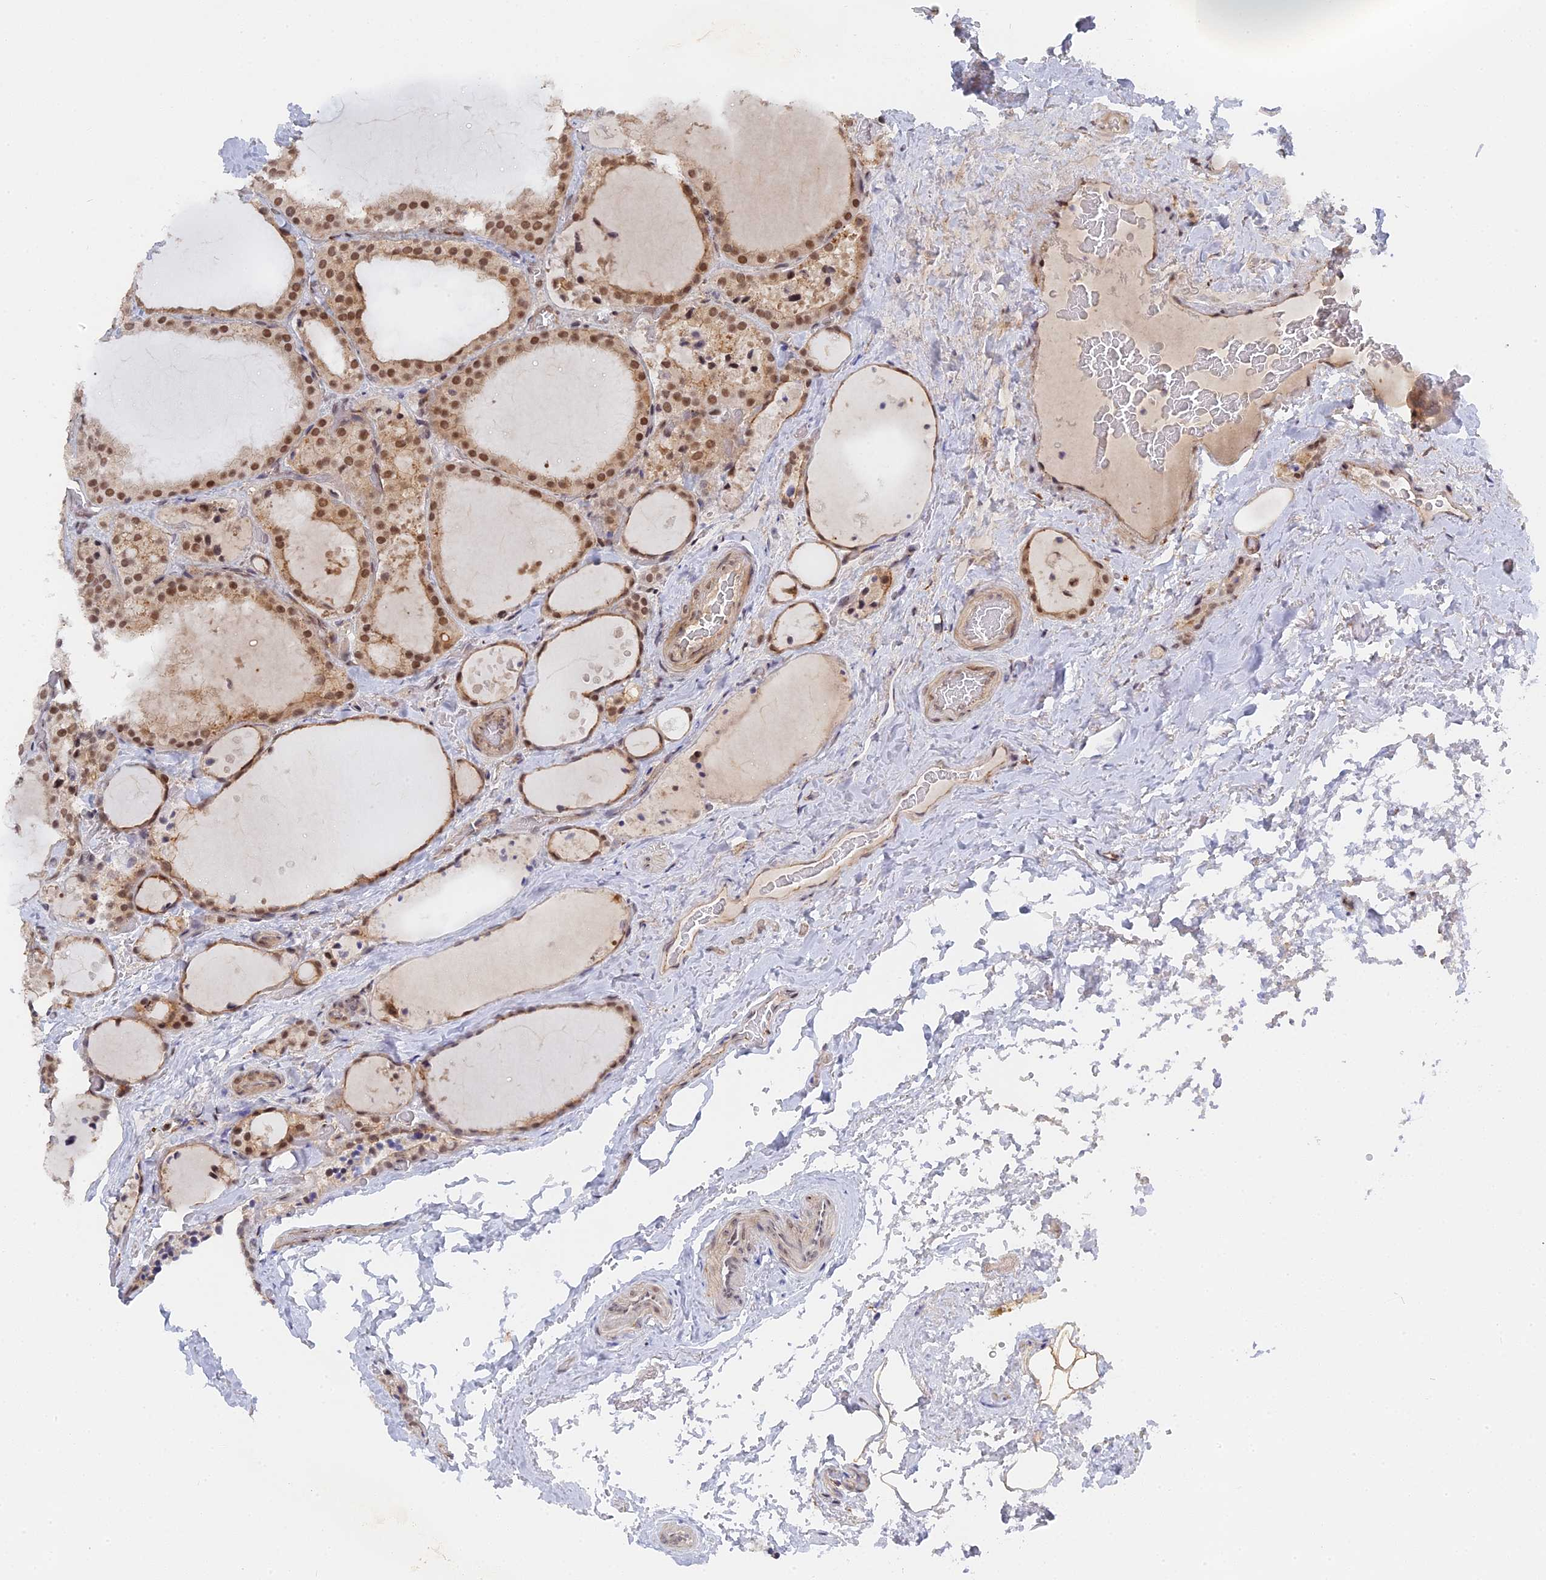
{"staining": {"intensity": "moderate", "quantity": ">75%", "location": "nuclear"}, "tissue": "thyroid cancer", "cell_type": "Tumor cells", "image_type": "cancer", "snomed": [{"axis": "morphology", "description": "Papillary adenocarcinoma, NOS"}, {"axis": "topography", "description": "Thyroid gland"}], "caption": "IHC of thyroid cancer (papillary adenocarcinoma) displays medium levels of moderate nuclear positivity in approximately >75% of tumor cells.", "gene": "CCDC85A", "patient": {"sex": "male", "age": 77}}